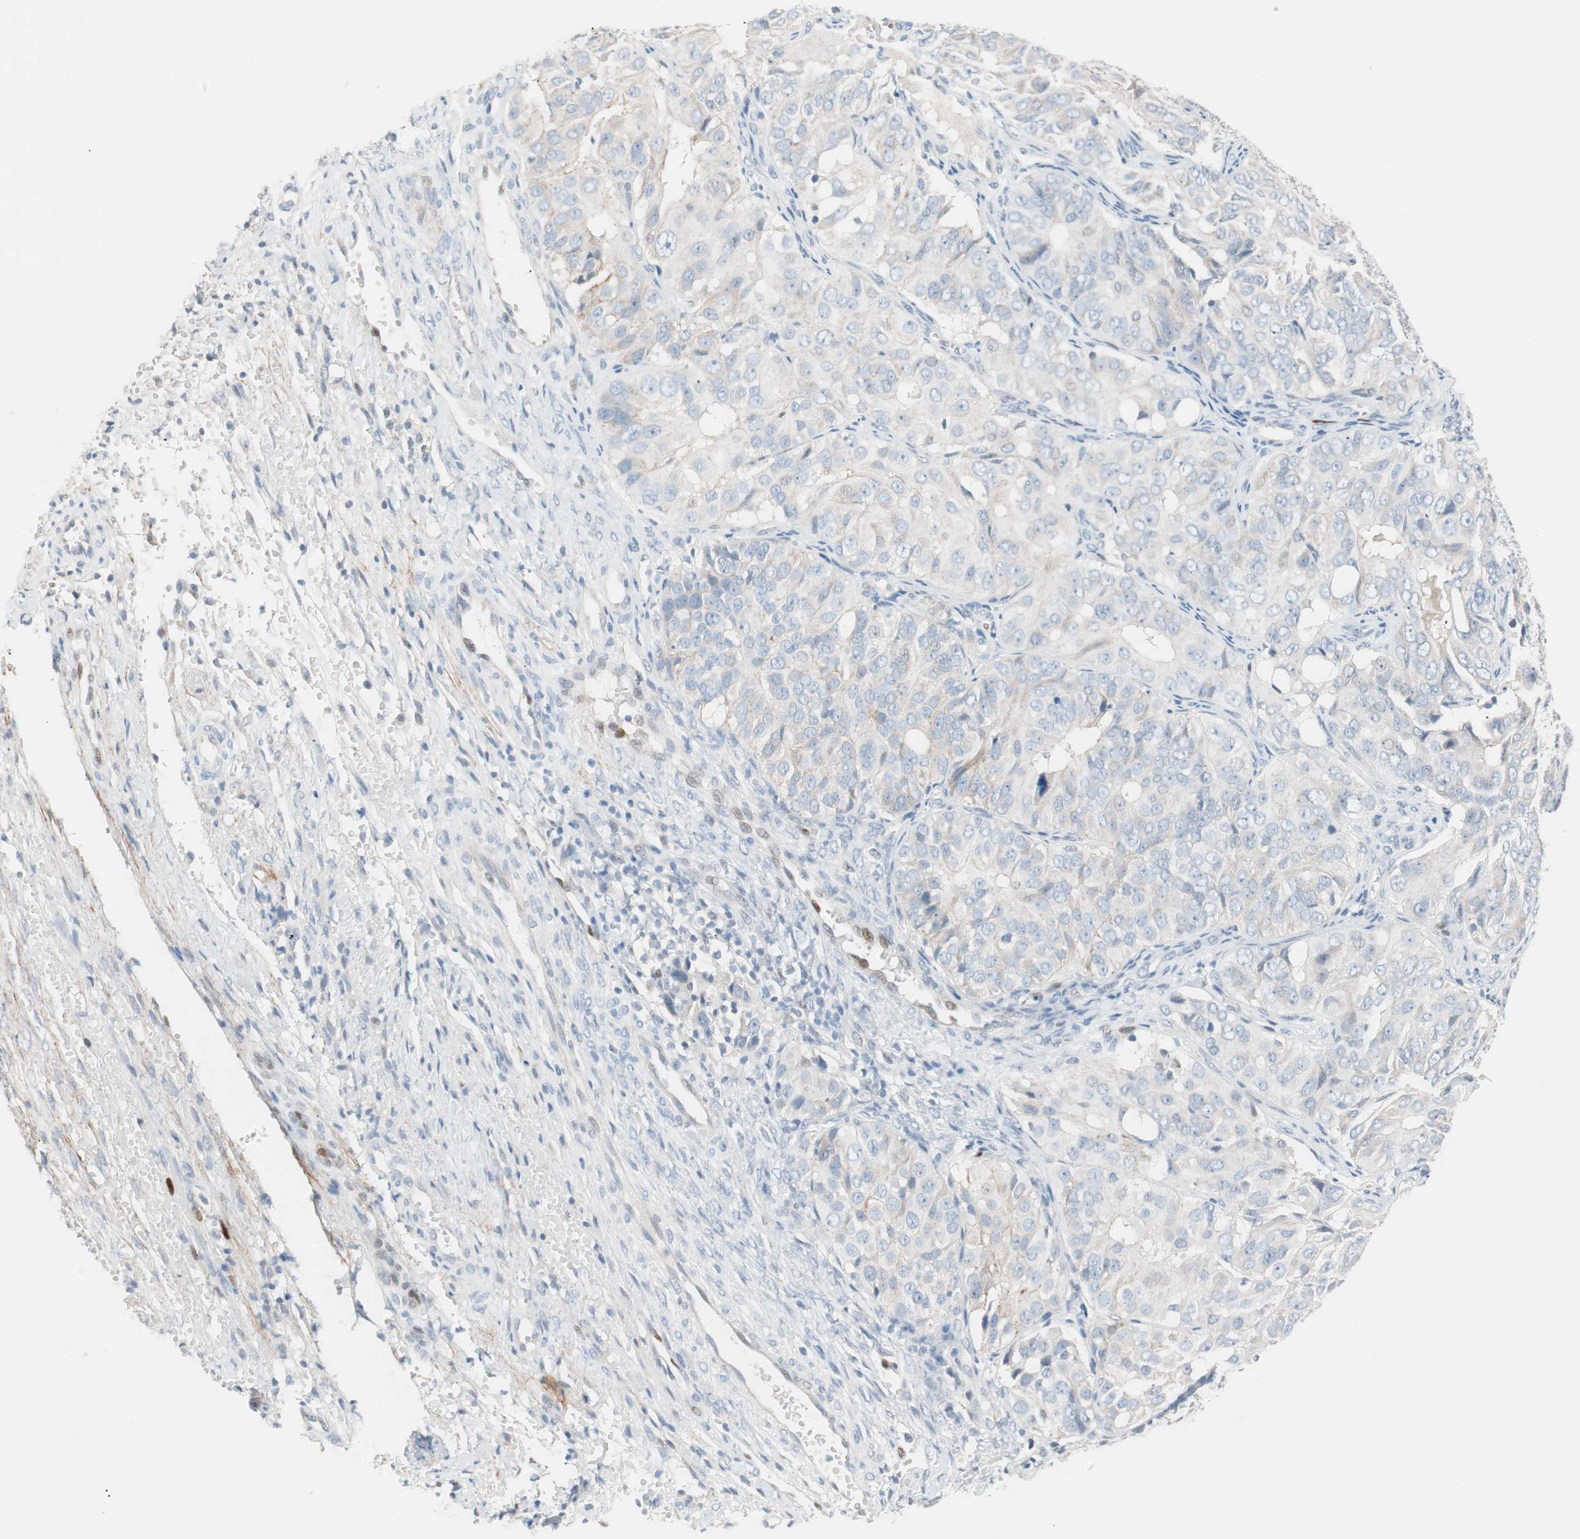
{"staining": {"intensity": "weak", "quantity": "<25%", "location": "cytoplasmic/membranous"}, "tissue": "ovarian cancer", "cell_type": "Tumor cells", "image_type": "cancer", "snomed": [{"axis": "morphology", "description": "Carcinoma, endometroid"}, {"axis": "topography", "description": "Ovary"}], "caption": "High power microscopy image of an immunohistochemistry (IHC) histopathology image of ovarian cancer (endometroid carcinoma), revealing no significant staining in tumor cells.", "gene": "FOSL1", "patient": {"sex": "female", "age": 51}}